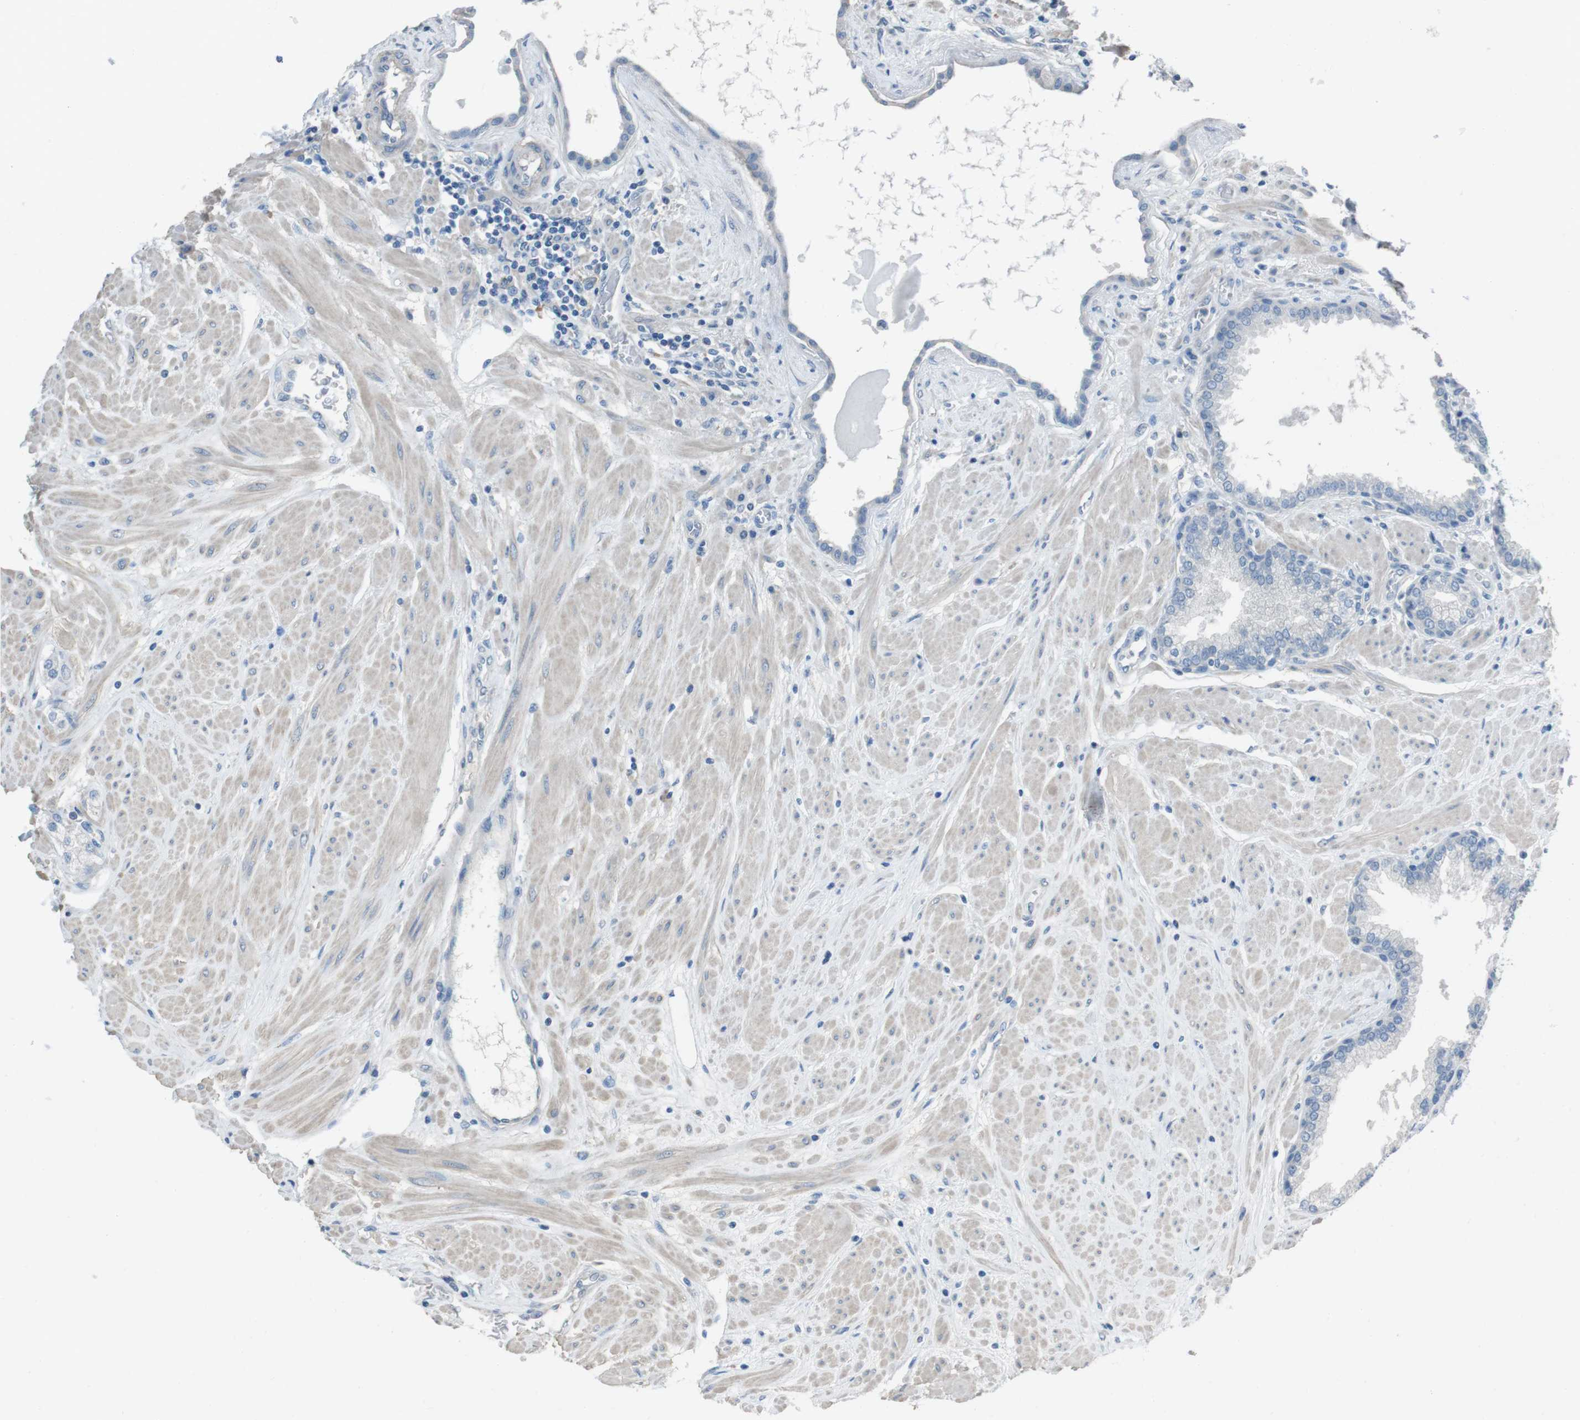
{"staining": {"intensity": "negative", "quantity": "none", "location": "none"}, "tissue": "prostate", "cell_type": "Glandular cells", "image_type": "normal", "snomed": [{"axis": "morphology", "description": "Normal tissue, NOS"}, {"axis": "topography", "description": "Prostate"}], "caption": "High power microscopy histopathology image of an immunohistochemistry photomicrograph of benign prostate, revealing no significant staining in glandular cells.", "gene": "CYP2C19", "patient": {"sex": "male", "age": 51}}